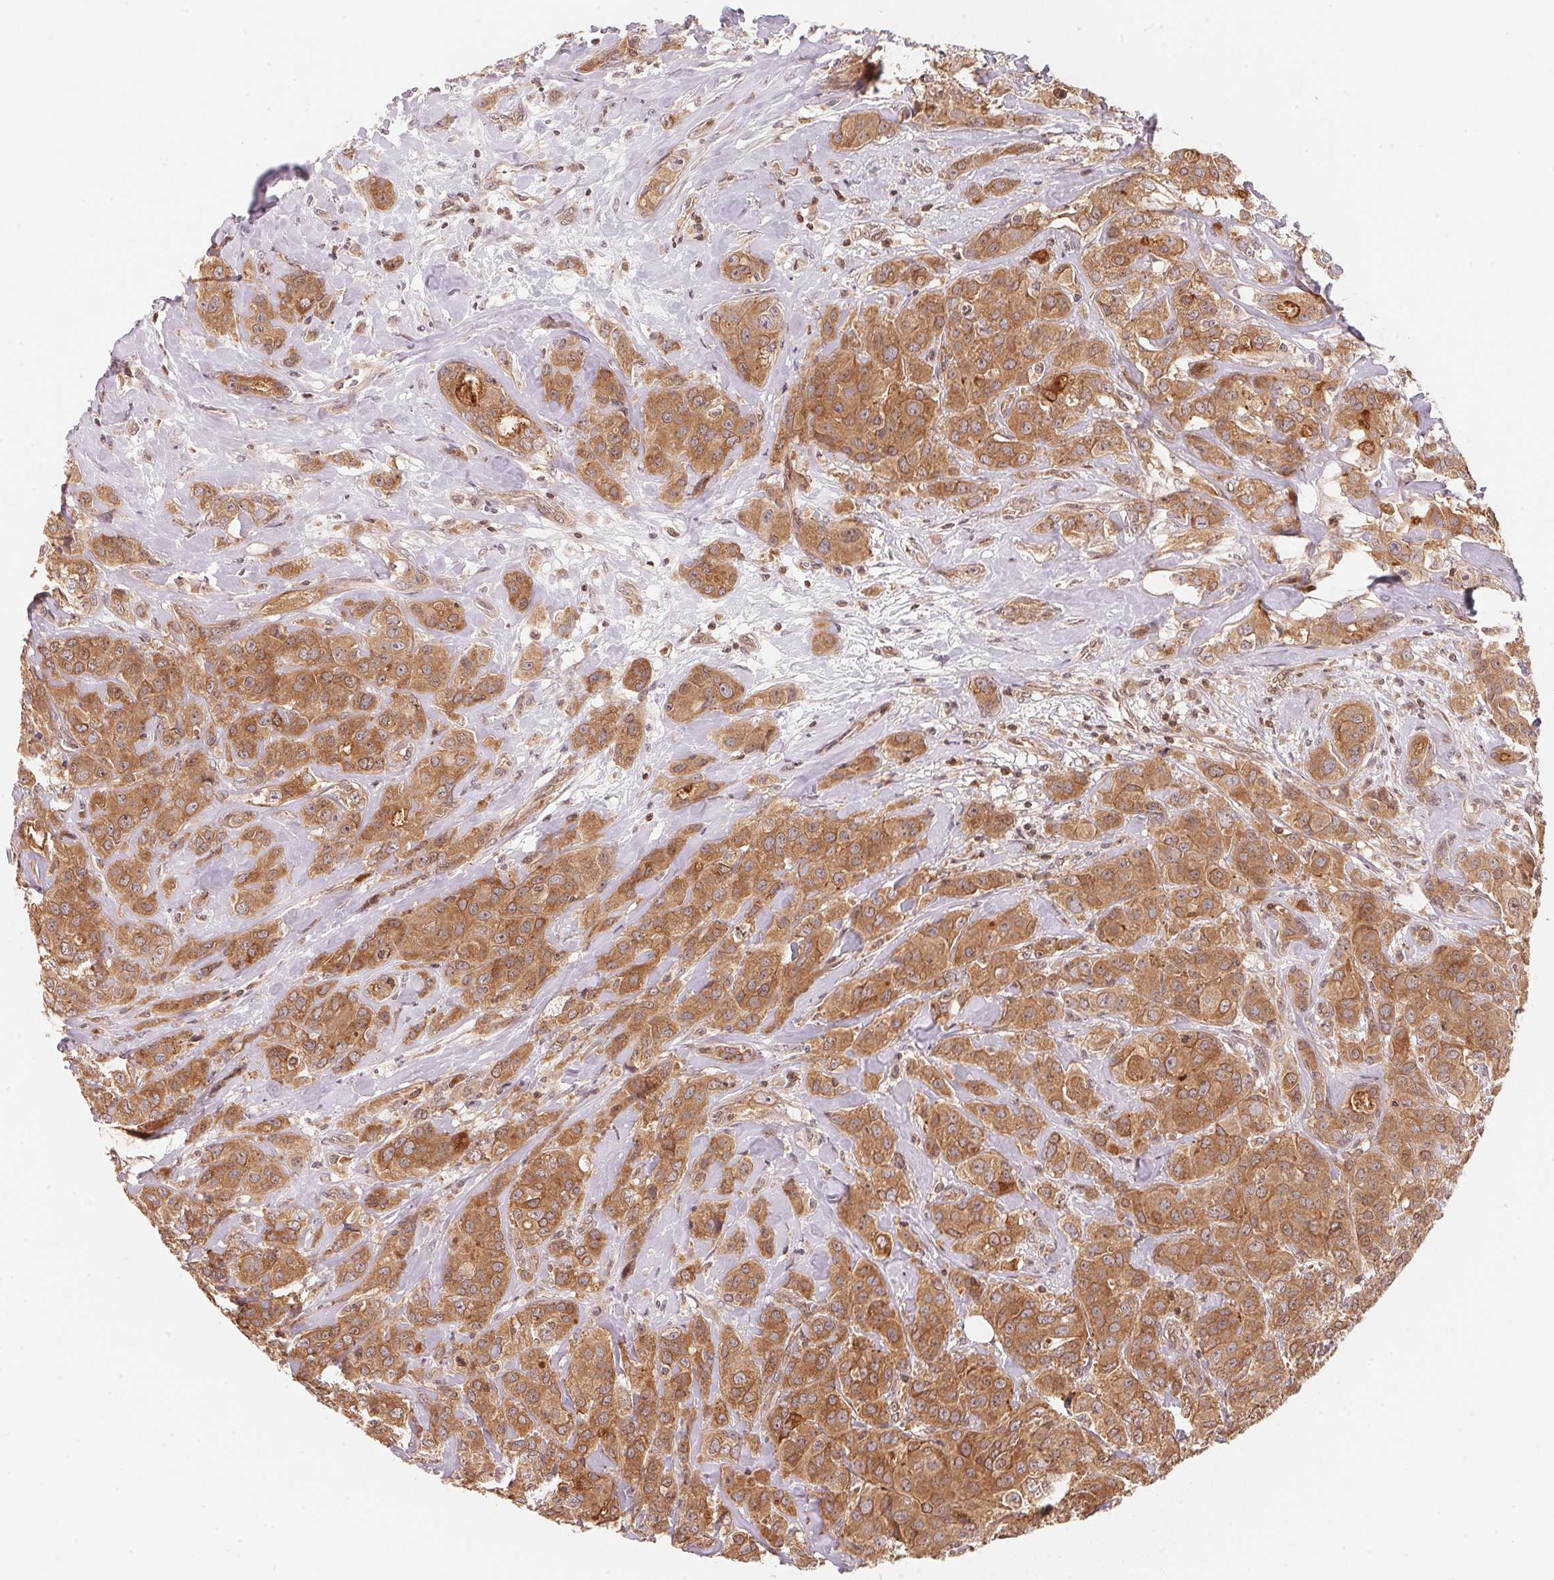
{"staining": {"intensity": "moderate", "quantity": ">75%", "location": "cytoplasmic/membranous,nuclear"}, "tissue": "breast cancer", "cell_type": "Tumor cells", "image_type": "cancer", "snomed": [{"axis": "morphology", "description": "Normal tissue, NOS"}, {"axis": "morphology", "description": "Duct carcinoma"}, {"axis": "topography", "description": "Breast"}], "caption": "An immunohistochemistry micrograph of neoplastic tissue is shown. Protein staining in brown labels moderate cytoplasmic/membranous and nuclear positivity in breast cancer (invasive ductal carcinoma) within tumor cells.", "gene": "CCDC102B", "patient": {"sex": "female", "age": 43}}